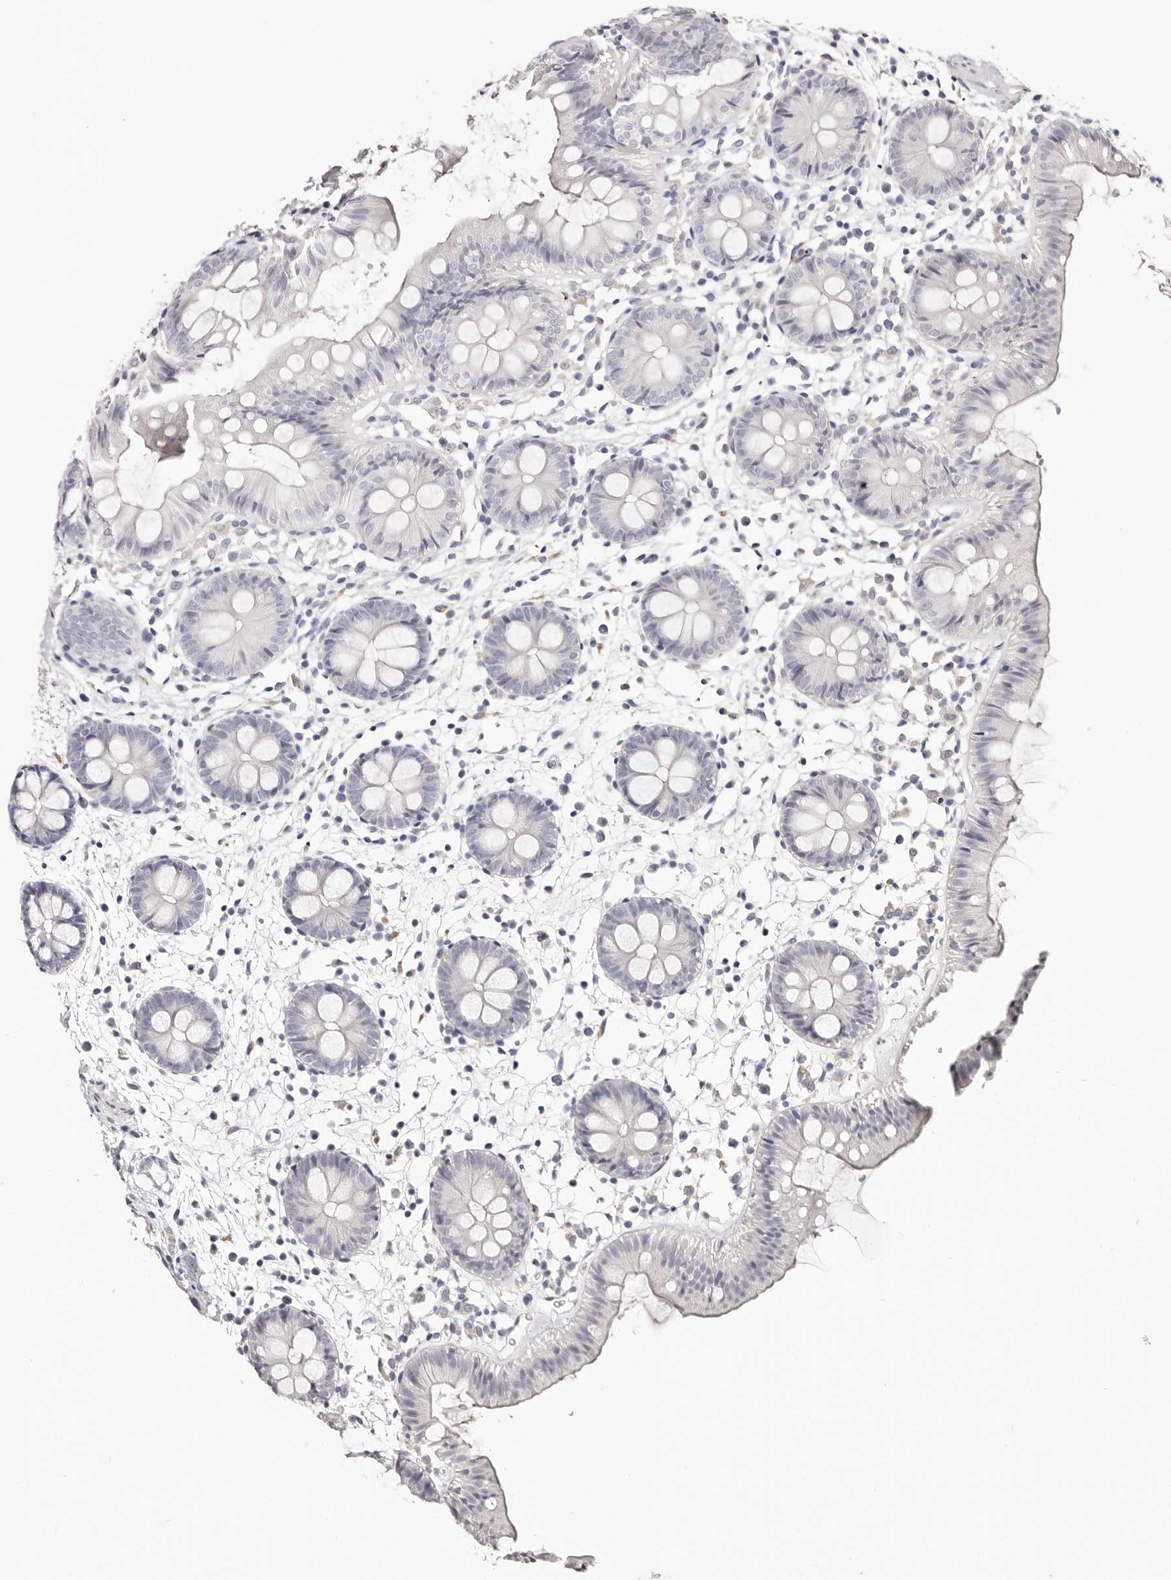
{"staining": {"intensity": "negative", "quantity": "none", "location": "none"}, "tissue": "colon", "cell_type": "Endothelial cells", "image_type": "normal", "snomed": [{"axis": "morphology", "description": "Normal tissue, NOS"}, {"axis": "topography", "description": "Colon"}], "caption": "DAB (3,3'-diaminobenzidine) immunohistochemical staining of normal human colon reveals no significant positivity in endothelial cells. (DAB immunohistochemistry visualized using brightfield microscopy, high magnification).", "gene": "PF4", "patient": {"sex": "male", "age": 56}}